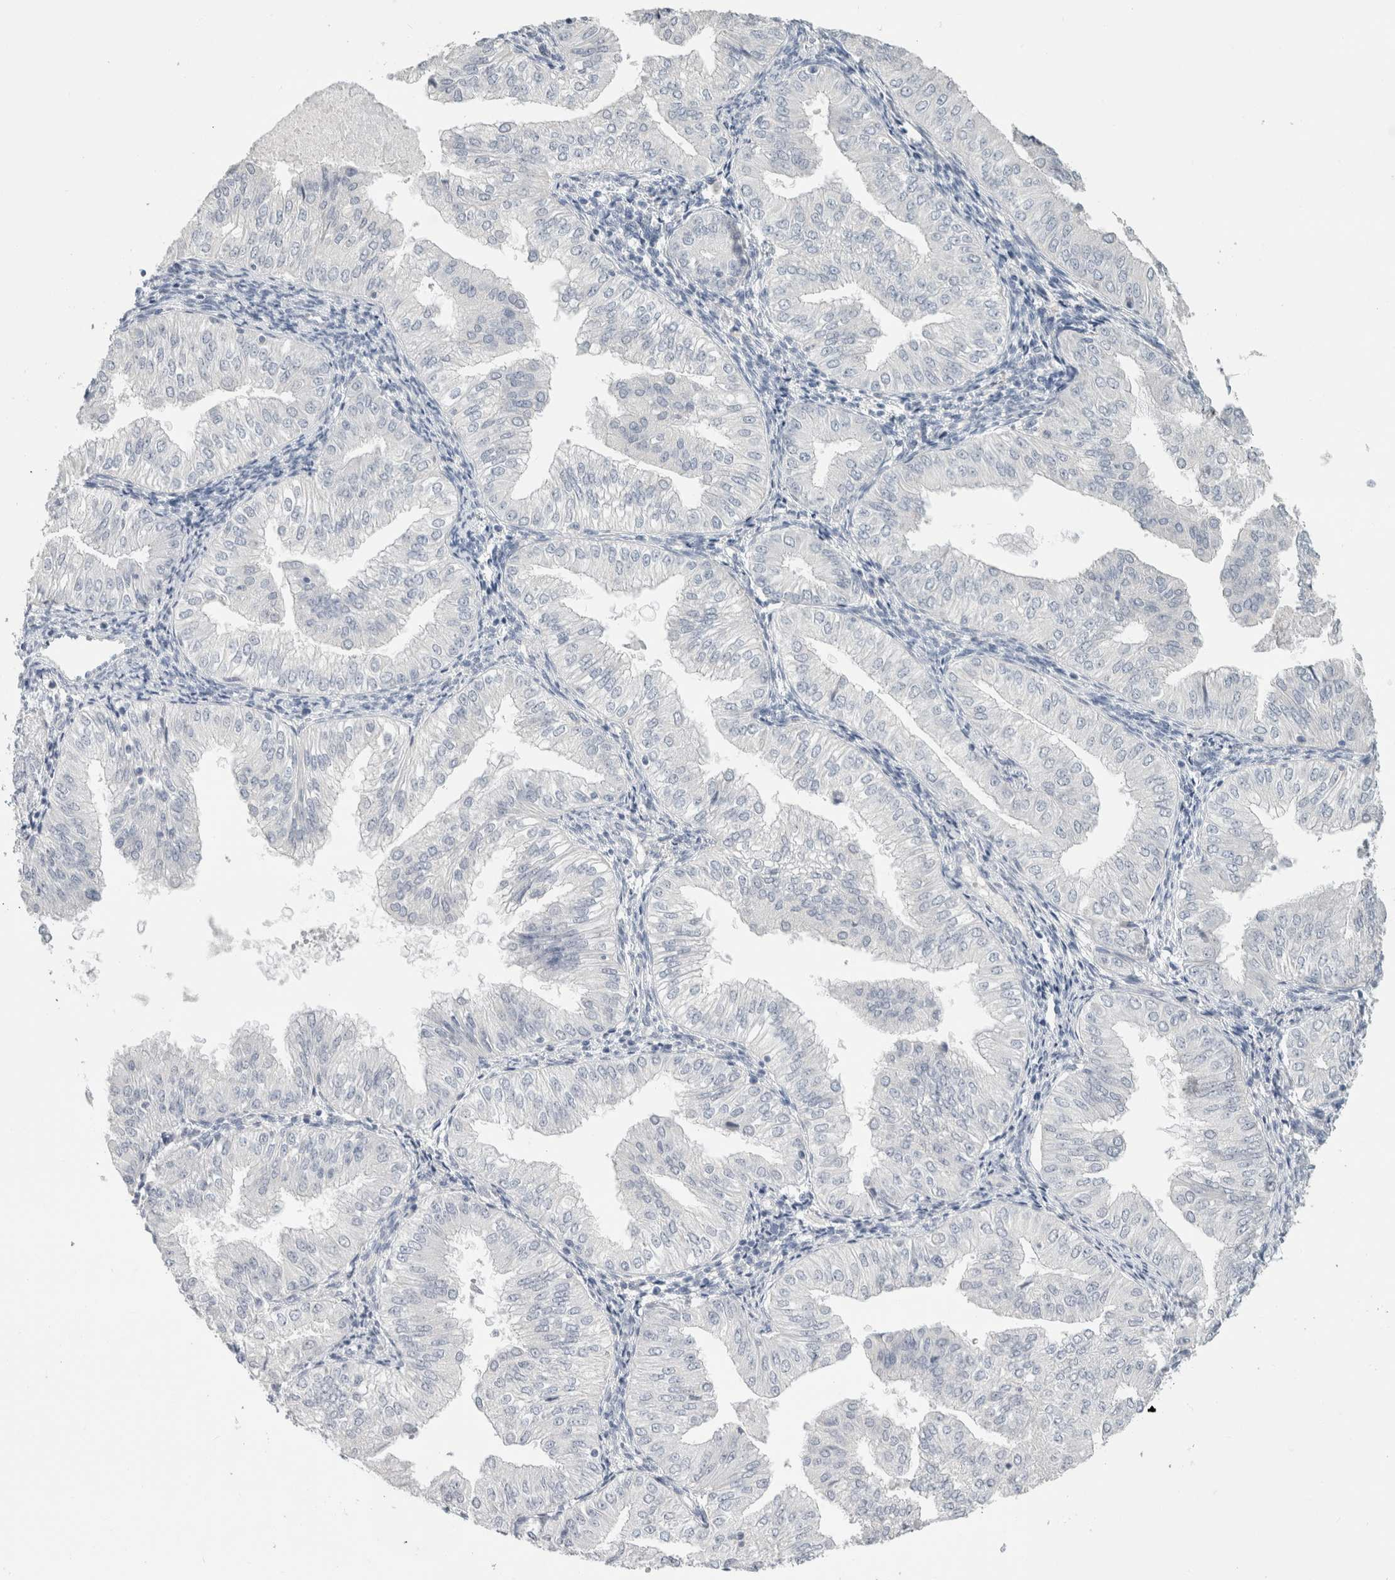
{"staining": {"intensity": "negative", "quantity": "none", "location": "none"}, "tissue": "endometrial cancer", "cell_type": "Tumor cells", "image_type": "cancer", "snomed": [{"axis": "morphology", "description": "Normal tissue, NOS"}, {"axis": "morphology", "description": "Adenocarcinoma, NOS"}, {"axis": "topography", "description": "Endometrium"}], "caption": "This photomicrograph is of endometrial cancer (adenocarcinoma) stained with immunohistochemistry to label a protein in brown with the nuclei are counter-stained blue. There is no expression in tumor cells.", "gene": "SLC6A1", "patient": {"sex": "female", "age": 53}}